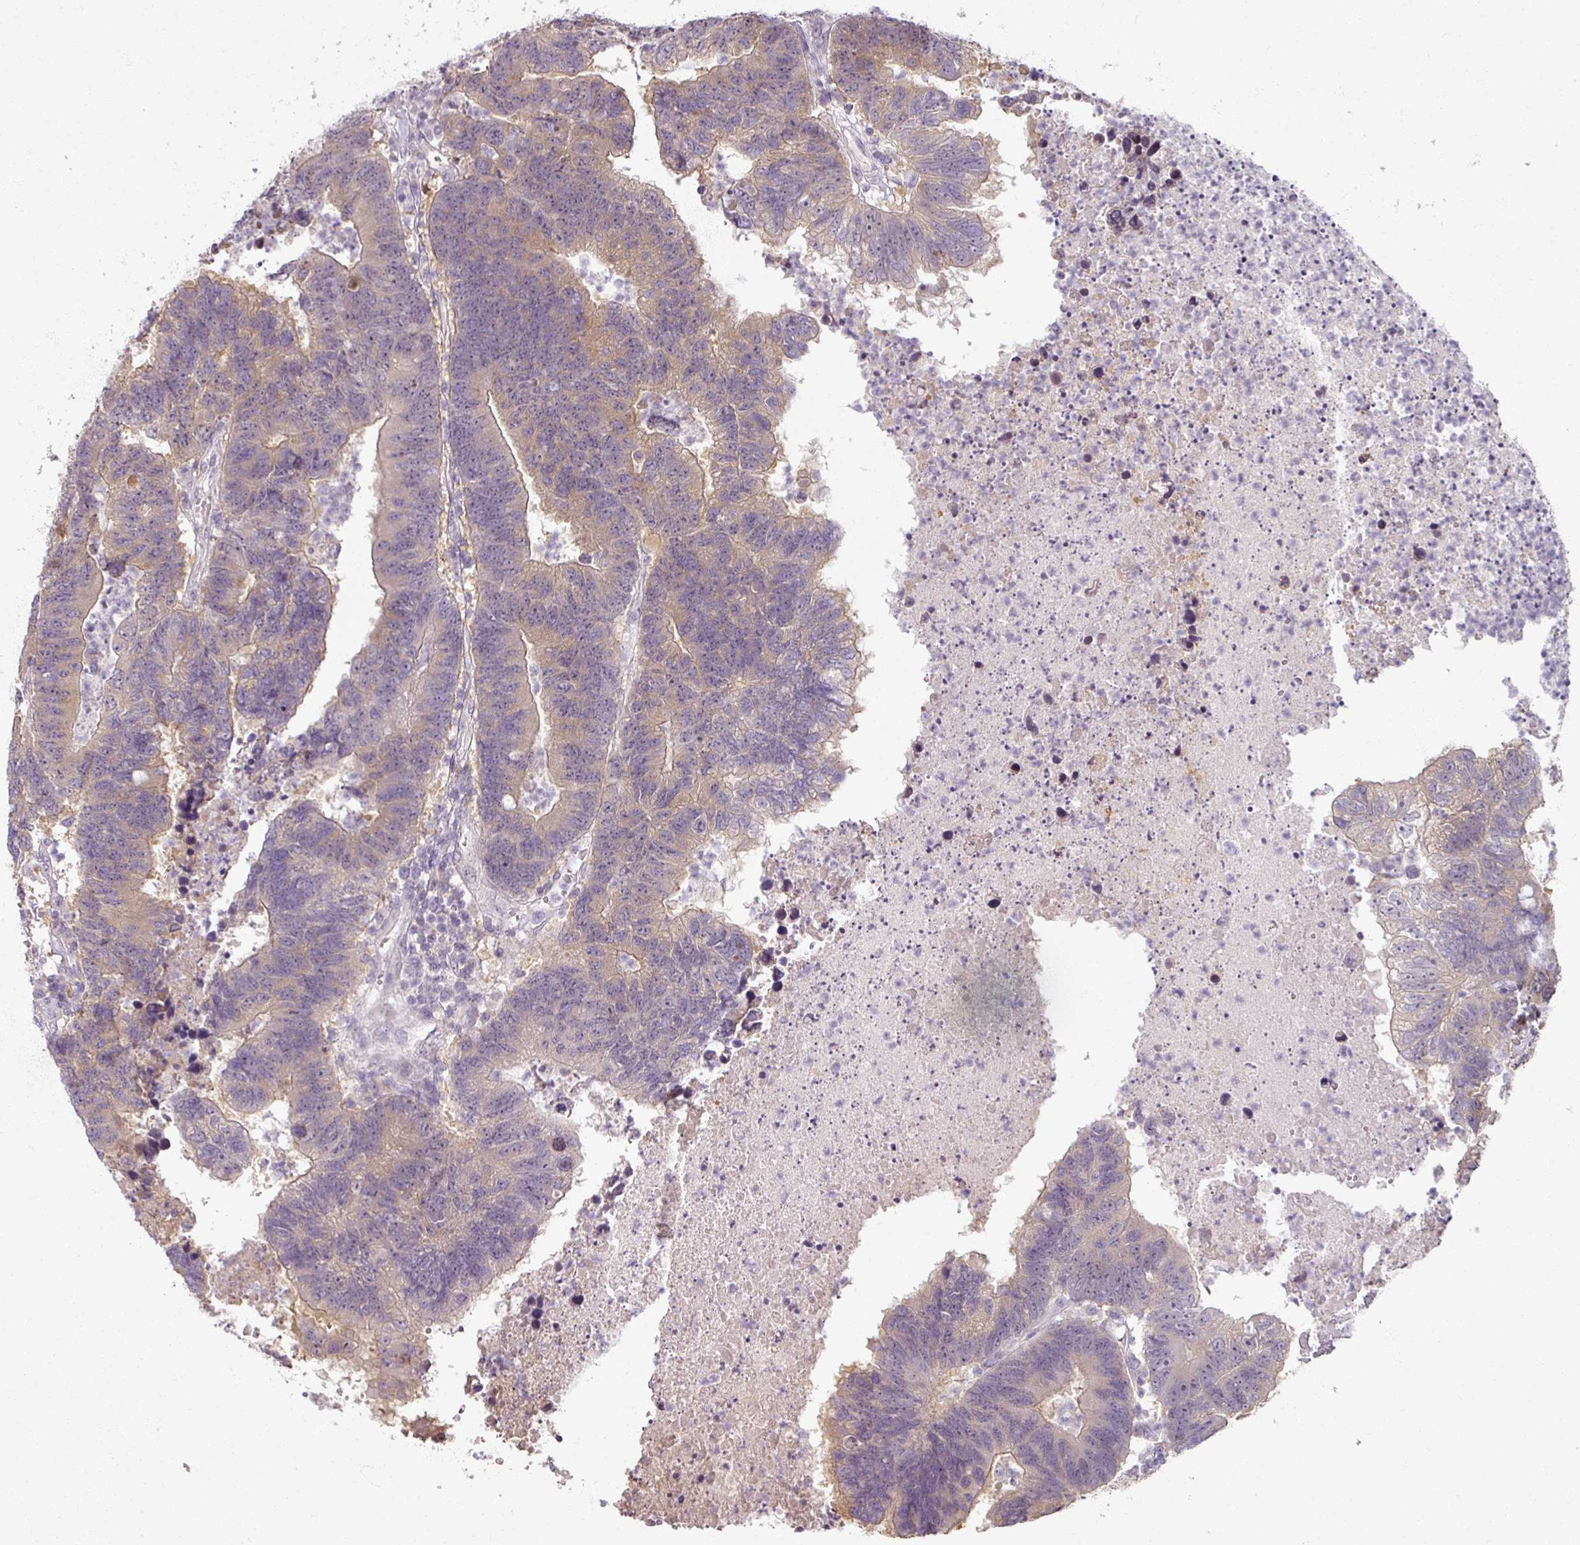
{"staining": {"intensity": "weak", "quantity": "25%-75%", "location": "cytoplasmic/membranous"}, "tissue": "colorectal cancer", "cell_type": "Tumor cells", "image_type": "cancer", "snomed": [{"axis": "morphology", "description": "Adenocarcinoma, NOS"}, {"axis": "topography", "description": "Colon"}], "caption": "There is low levels of weak cytoplasmic/membranous expression in tumor cells of colorectal adenocarcinoma, as demonstrated by immunohistochemical staining (brown color).", "gene": "MYMK", "patient": {"sex": "female", "age": 48}}